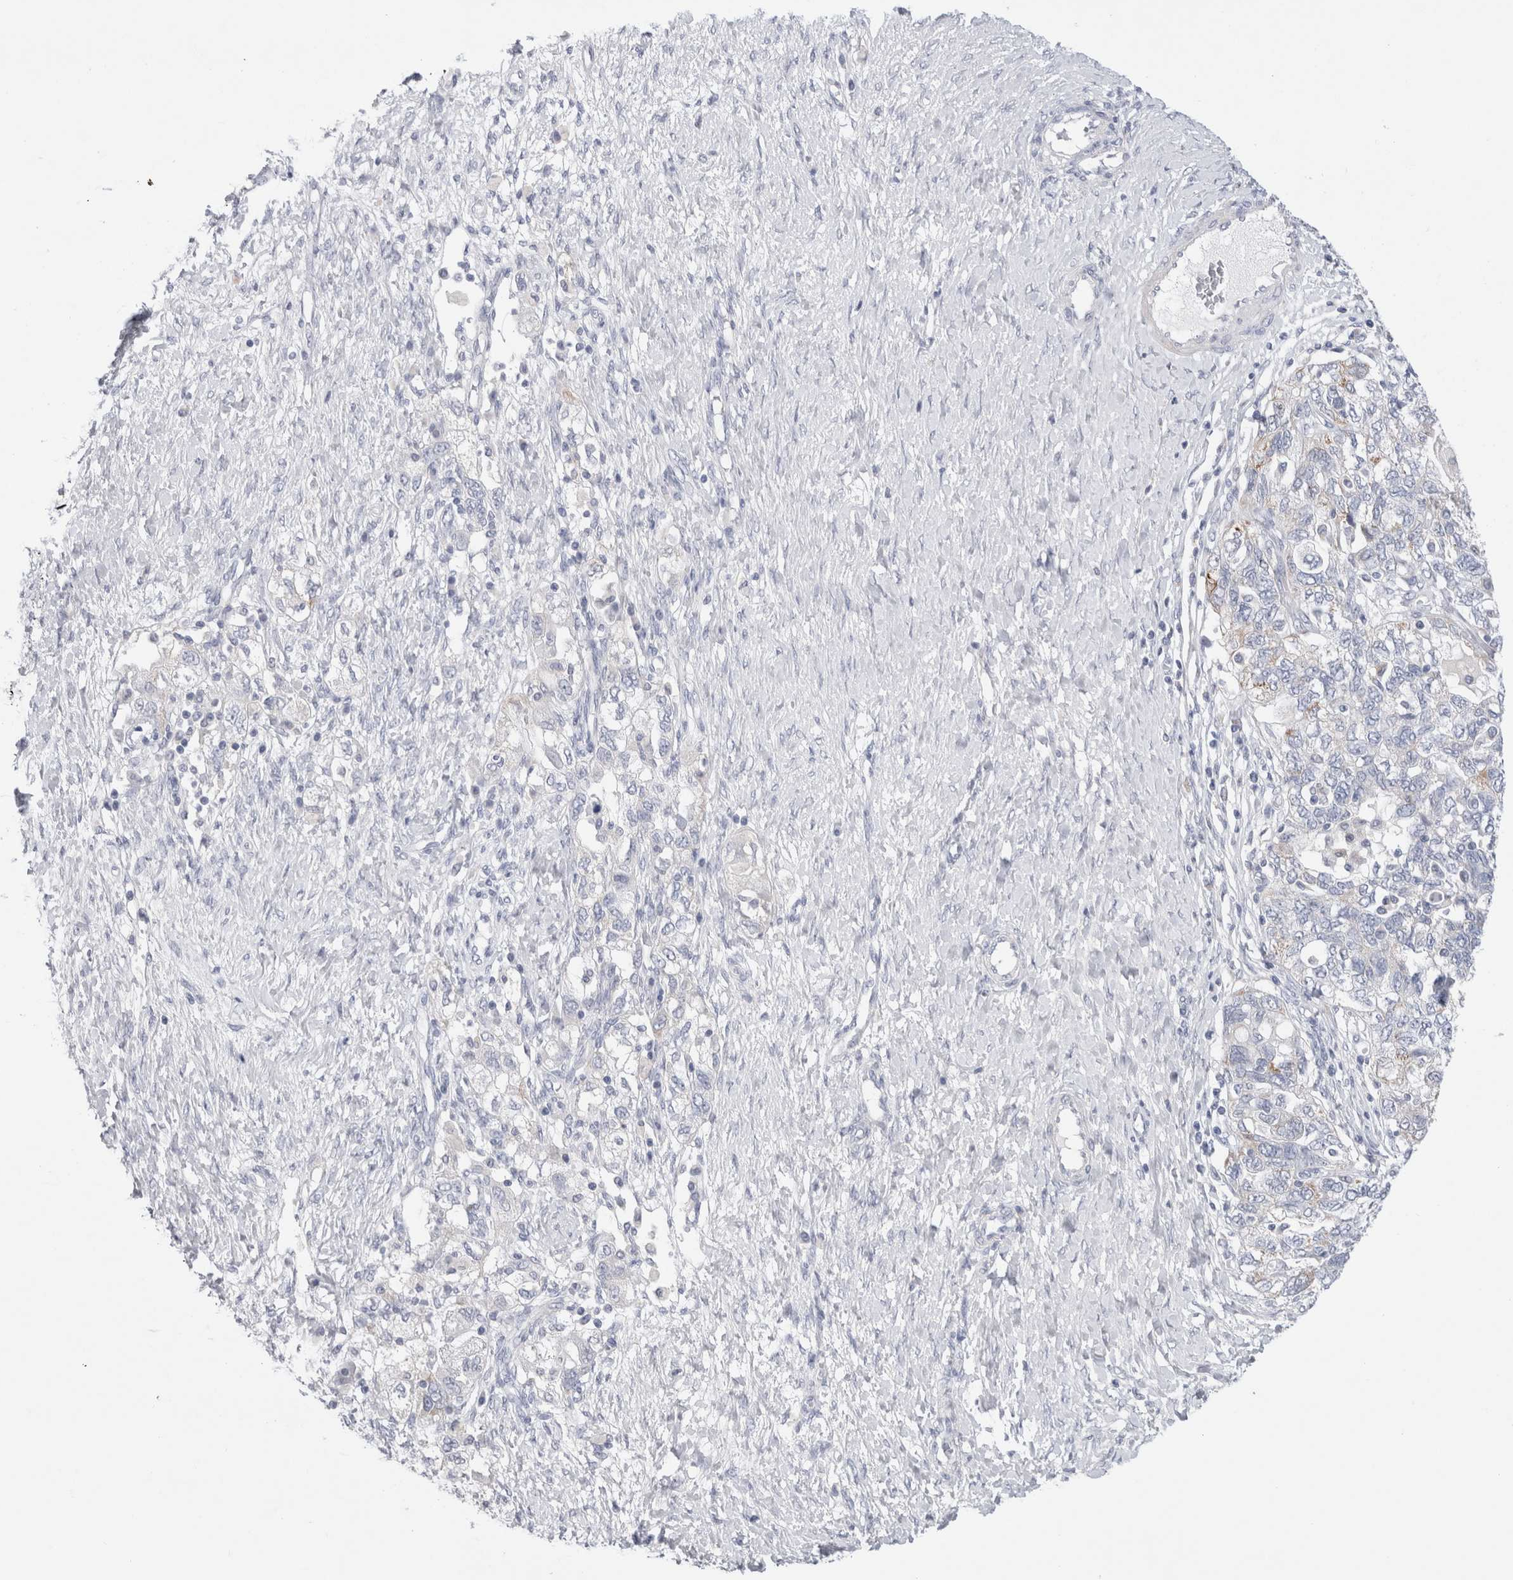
{"staining": {"intensity": "negative", "quantity": "none", "location": "none"}, "tissue": "ovarian cancer", "cell_type": "Tumor cells", "image_type": "cancer", "snomed": [{"axis": "morphology", "description": "Carcinoma, NOS"}, {"axis": "morphology", "description": "Cystadenocarcinoma, serous, NOS"}, {"axis": "topography", "description": "Ovary"}], "caption": "Immunohistochemistry (IHC) of human ovarian cancer (serous cystadenocarcinoma) displays no staining in tumor cells. Nuclei are stained in blue.", "gene": "GAA", "patient": {"sex": "female", "age": 69}}